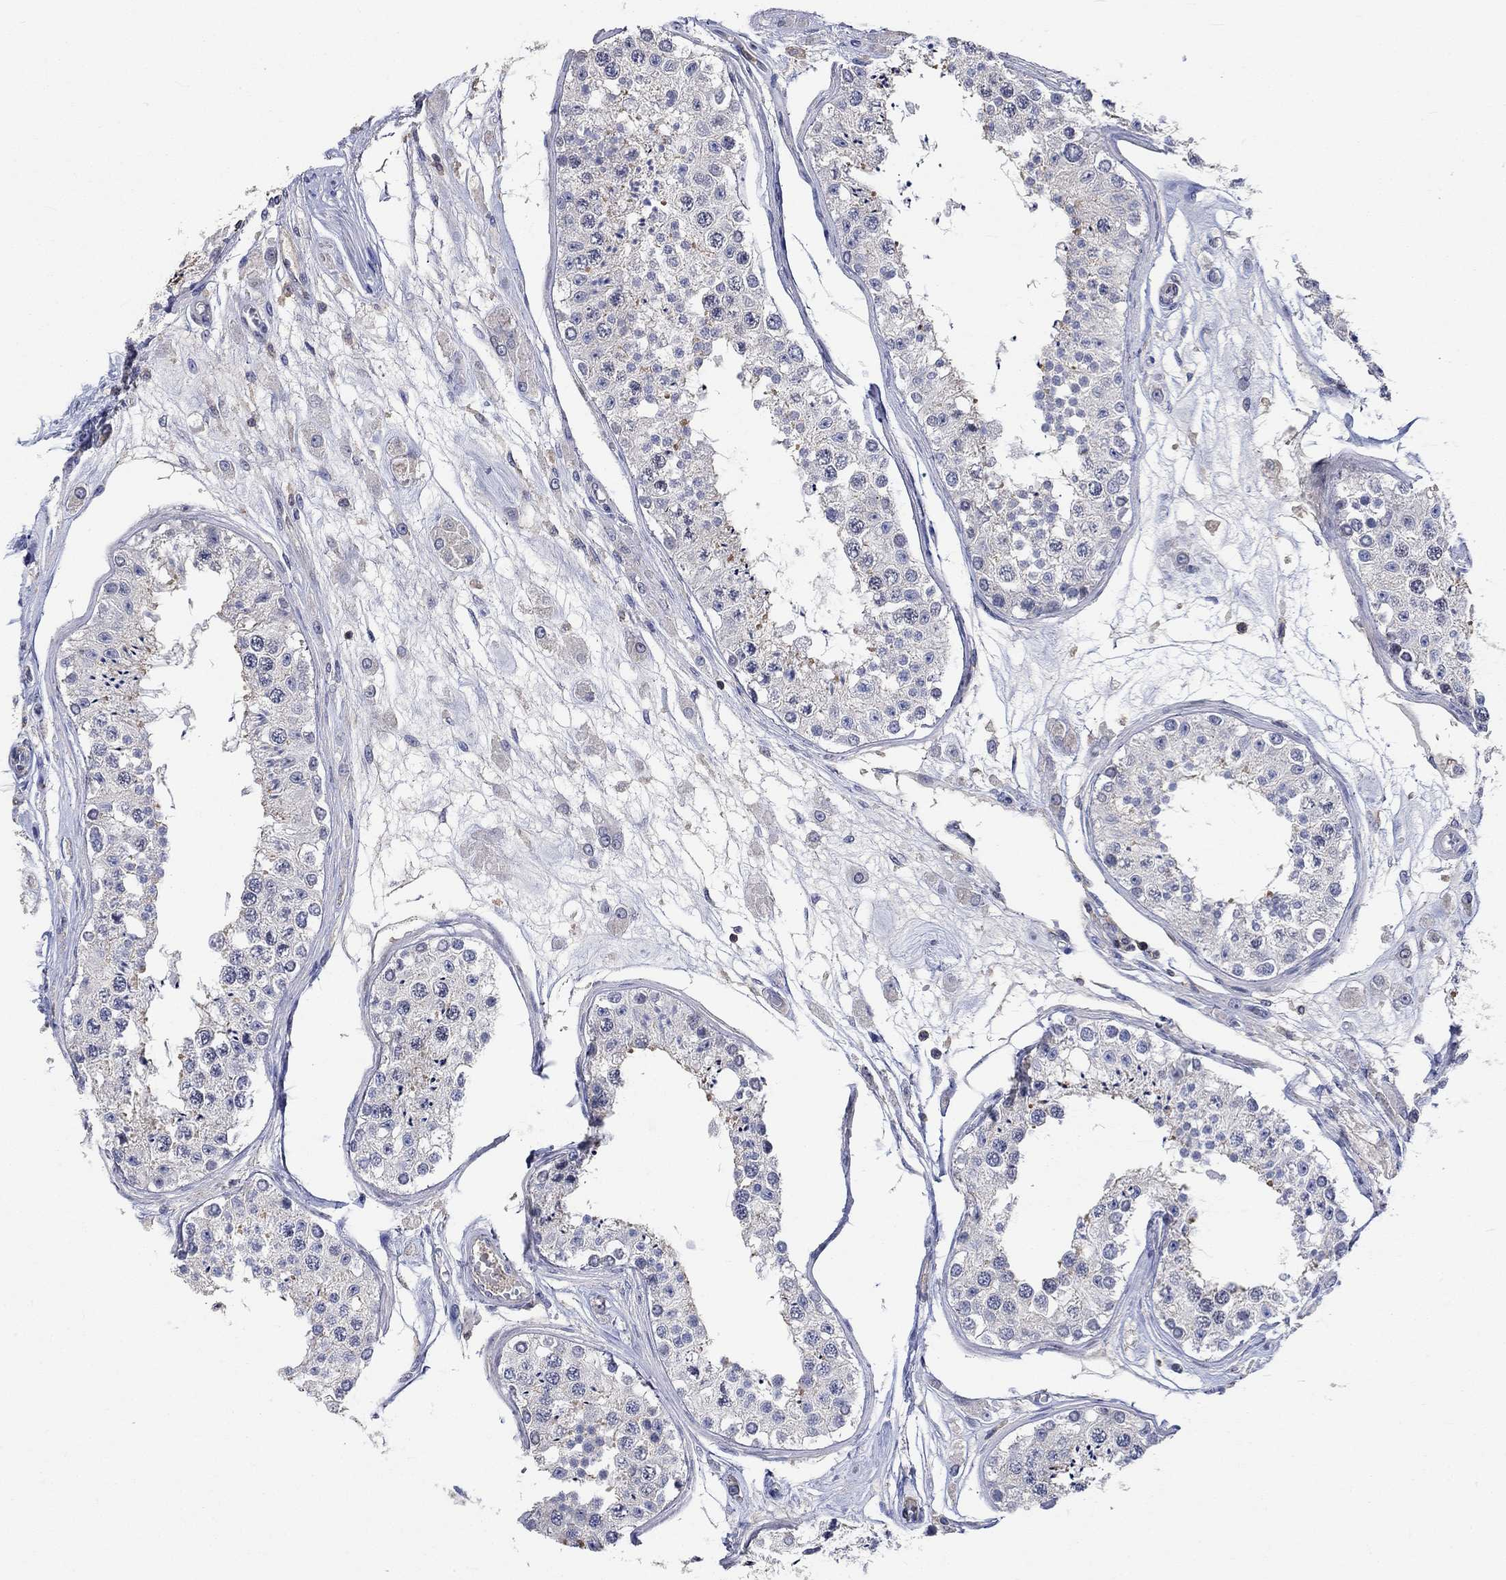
{"staining": {"intensity": "negative", "quantity": "none", "location": "none"}, "tissue": "testis", "cell_type": "Cells in seminiferous ducts", "image_type": "normal", "snomed": [{"axis": "morphology", "description": "Normal tissue, NOS"}, {"axis": "topography", "description": "Testis"}], "caption": "DAB immunohistochemical staining of benign testis exhibits no significant staining in cells in seminiferous ducts.", "gene": "TNFAIP8L3", "patient": {"sex": "male", "age": 25}}